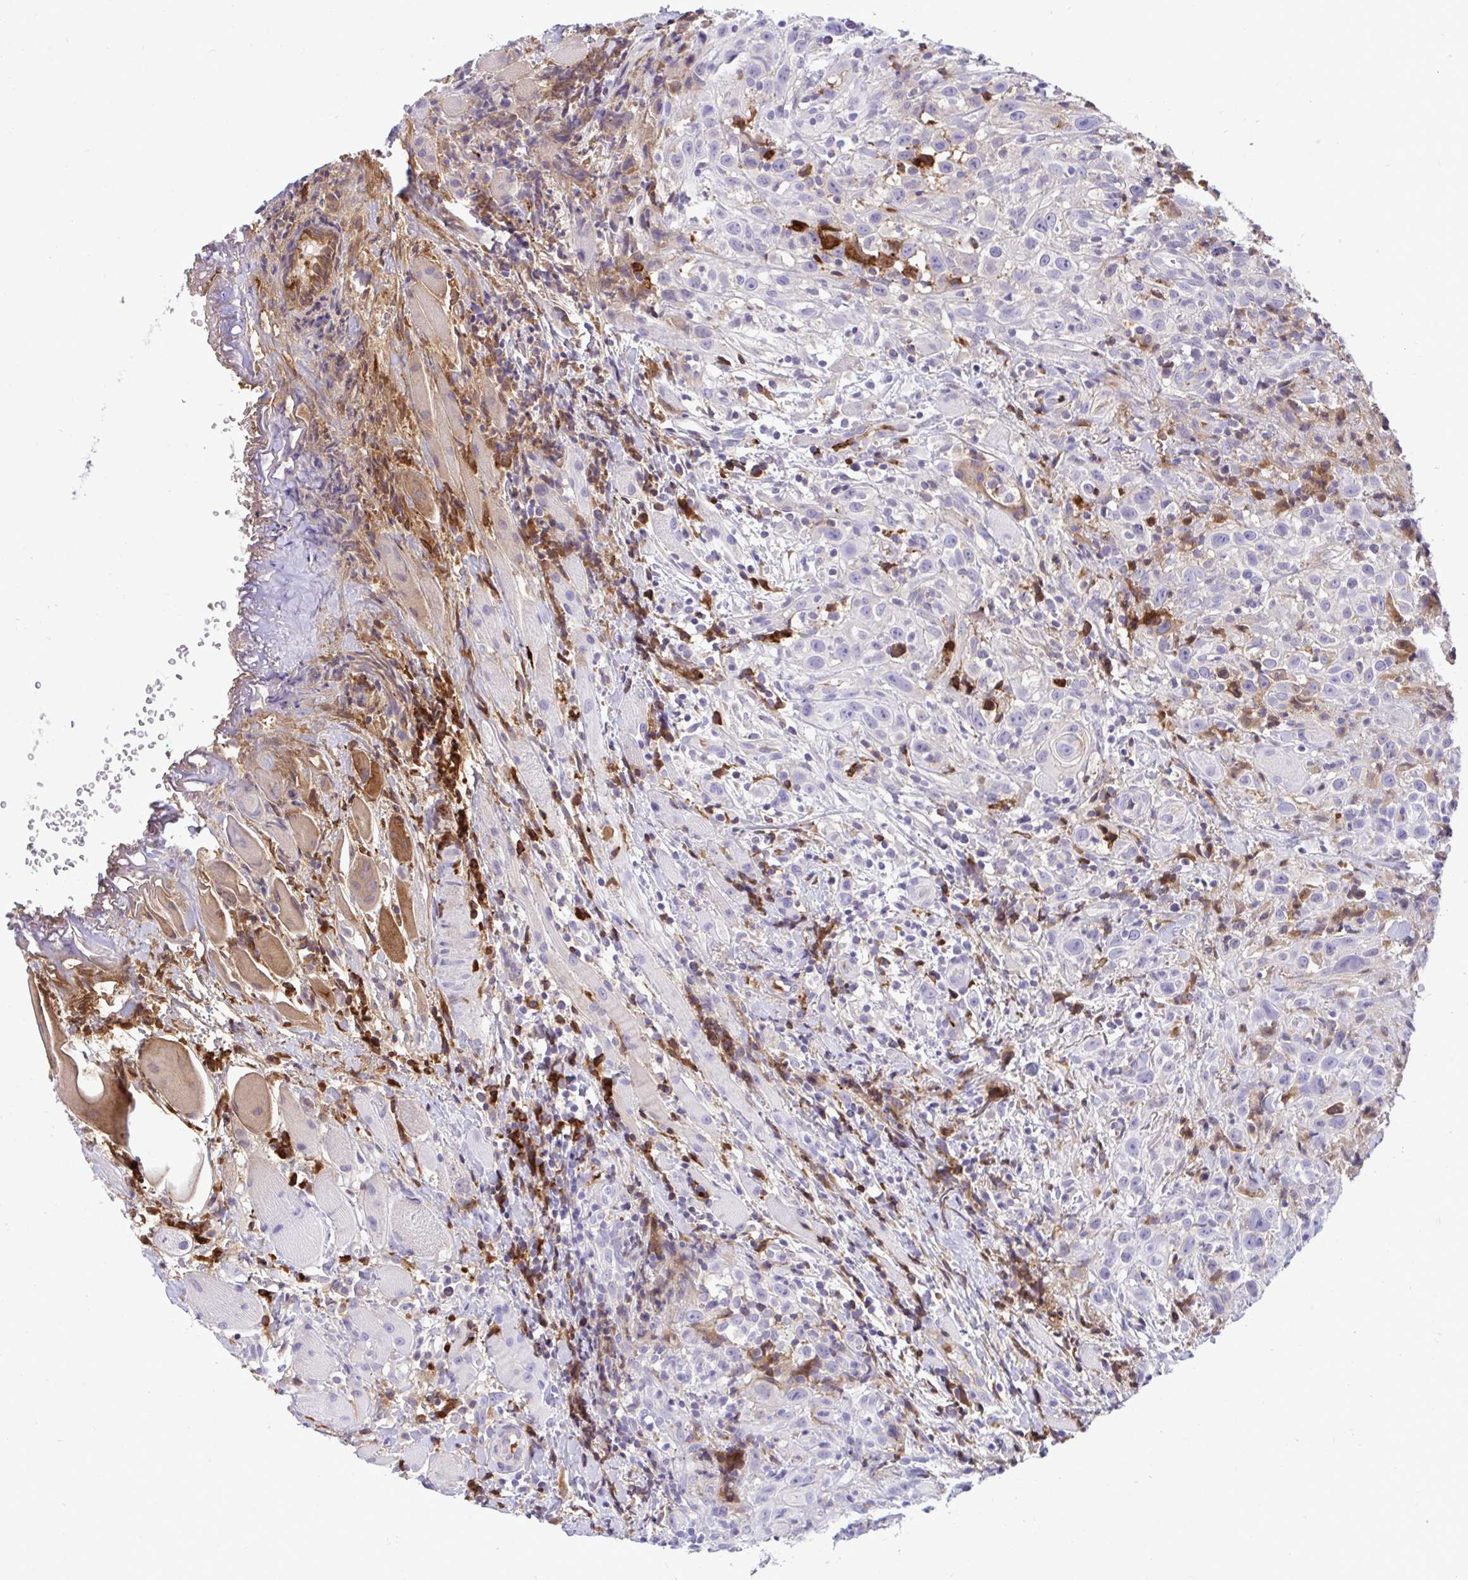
{"staining": {"intensity": "moderate", "quantity": "<25%", "location": "cytoplasmic/membranous"}, "tissue": "head and neck cancer", "cell_type": "Tumor cells", "image_type": "cancer", "snomed": [{"axis": "morphology", "description": "Squamous cell carcinoma, NOS"}, {"axis": "topography", "description": "Head-Neck"}], "caption": "High-magnification brightfield microscopy of head and neck cancer stained with DAB (3,3'-diaminobenzidine) (brown) and counterstained with hematoxylin (blue). tumor cells exhibit moderate cytoplasmic/membranous staining is appreciated in about<25% of cells. Nuclei are stained in blue.", "gene": "F2", "patient": {"sex": "female", "age": 95}}